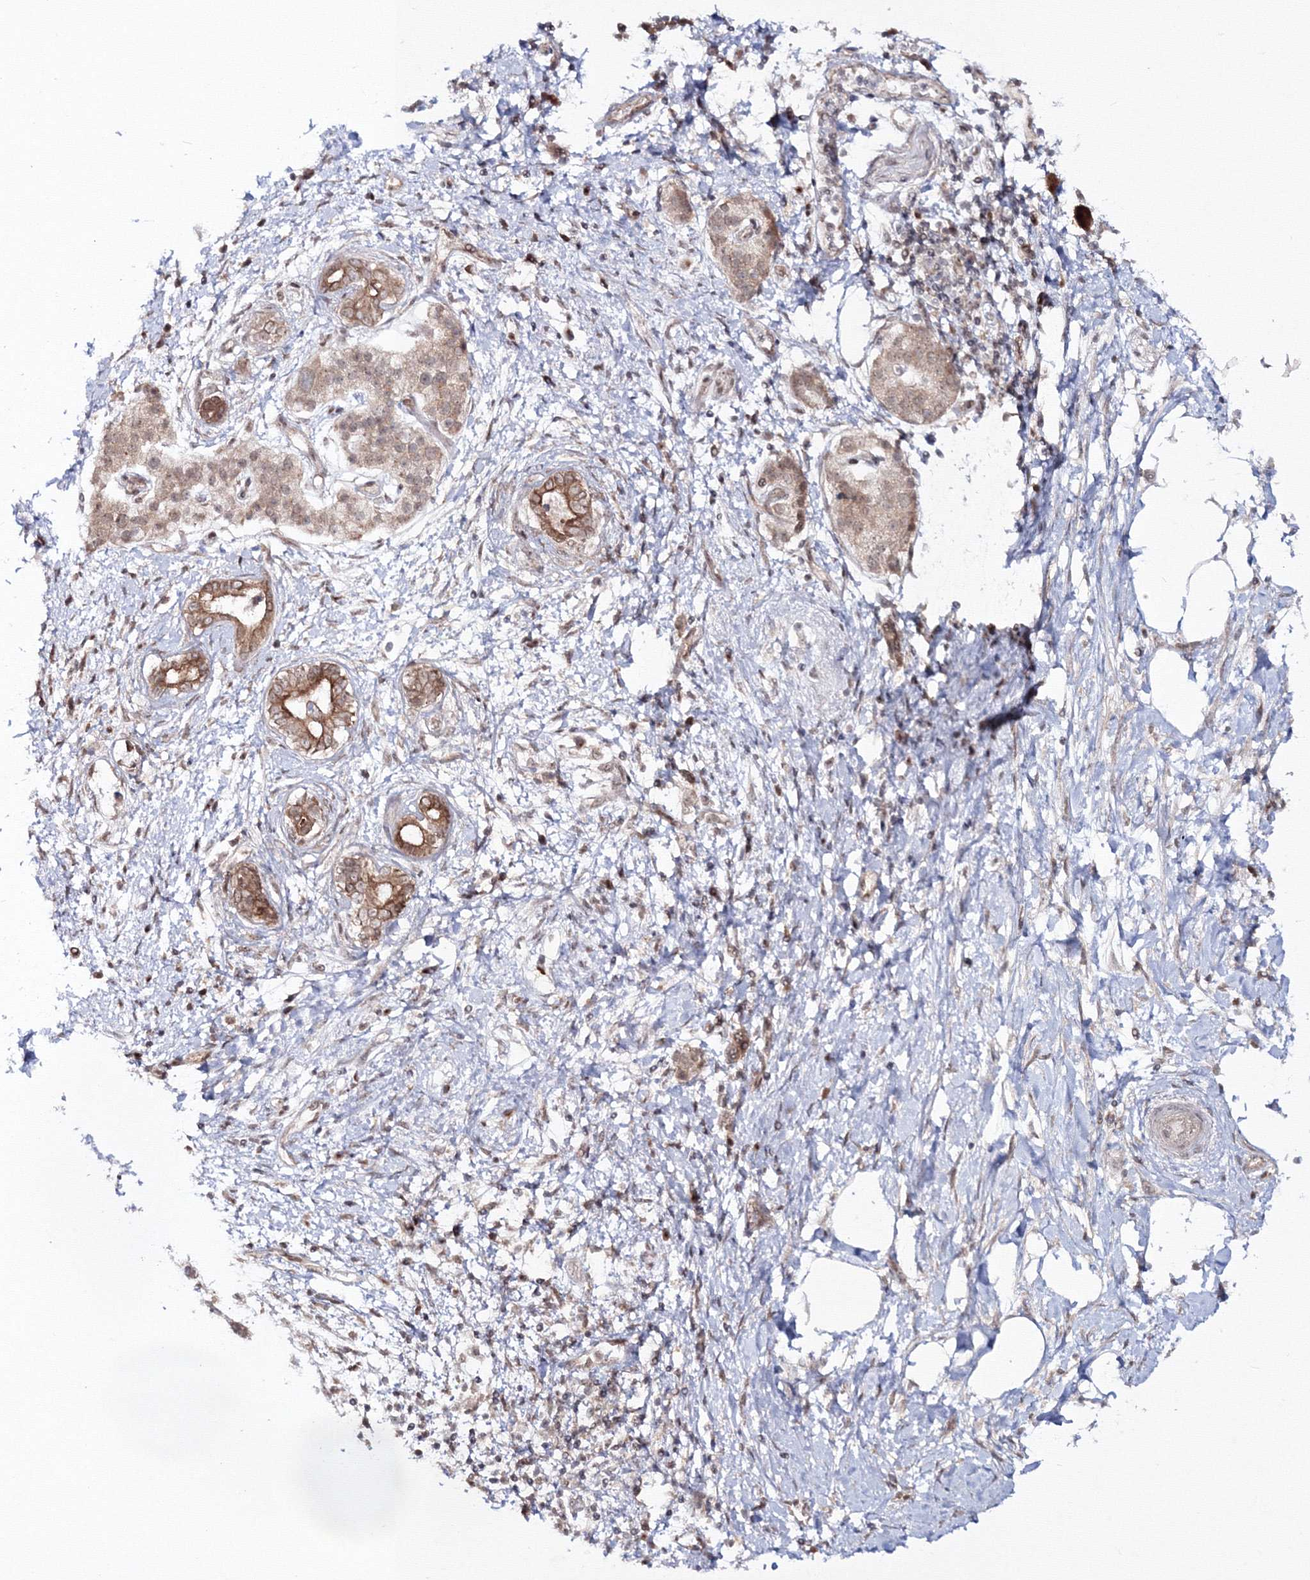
{"staining": {"intensity": "moderate", "quantity": ">75%", "location": "cytoplasmic/membranous"}, "tissue": "pancreatic cancer", "cell_type": "Tumor cells", "image_type": "cancer", "snomed": [{"axis": "morphology", "description": "Adenocarcinoma, NOS"}, {"axis": "topography", "description": "Pancreas"}], "caption": "Brown immunohistochemical staining in adenocarcinoma (pancreatic) reveals moderate cytoplasmic/membranous staining in approximately >75% of tumor cells.", "gene": "ZFAND6", "patient": {"sex": "male", "age": 58}}